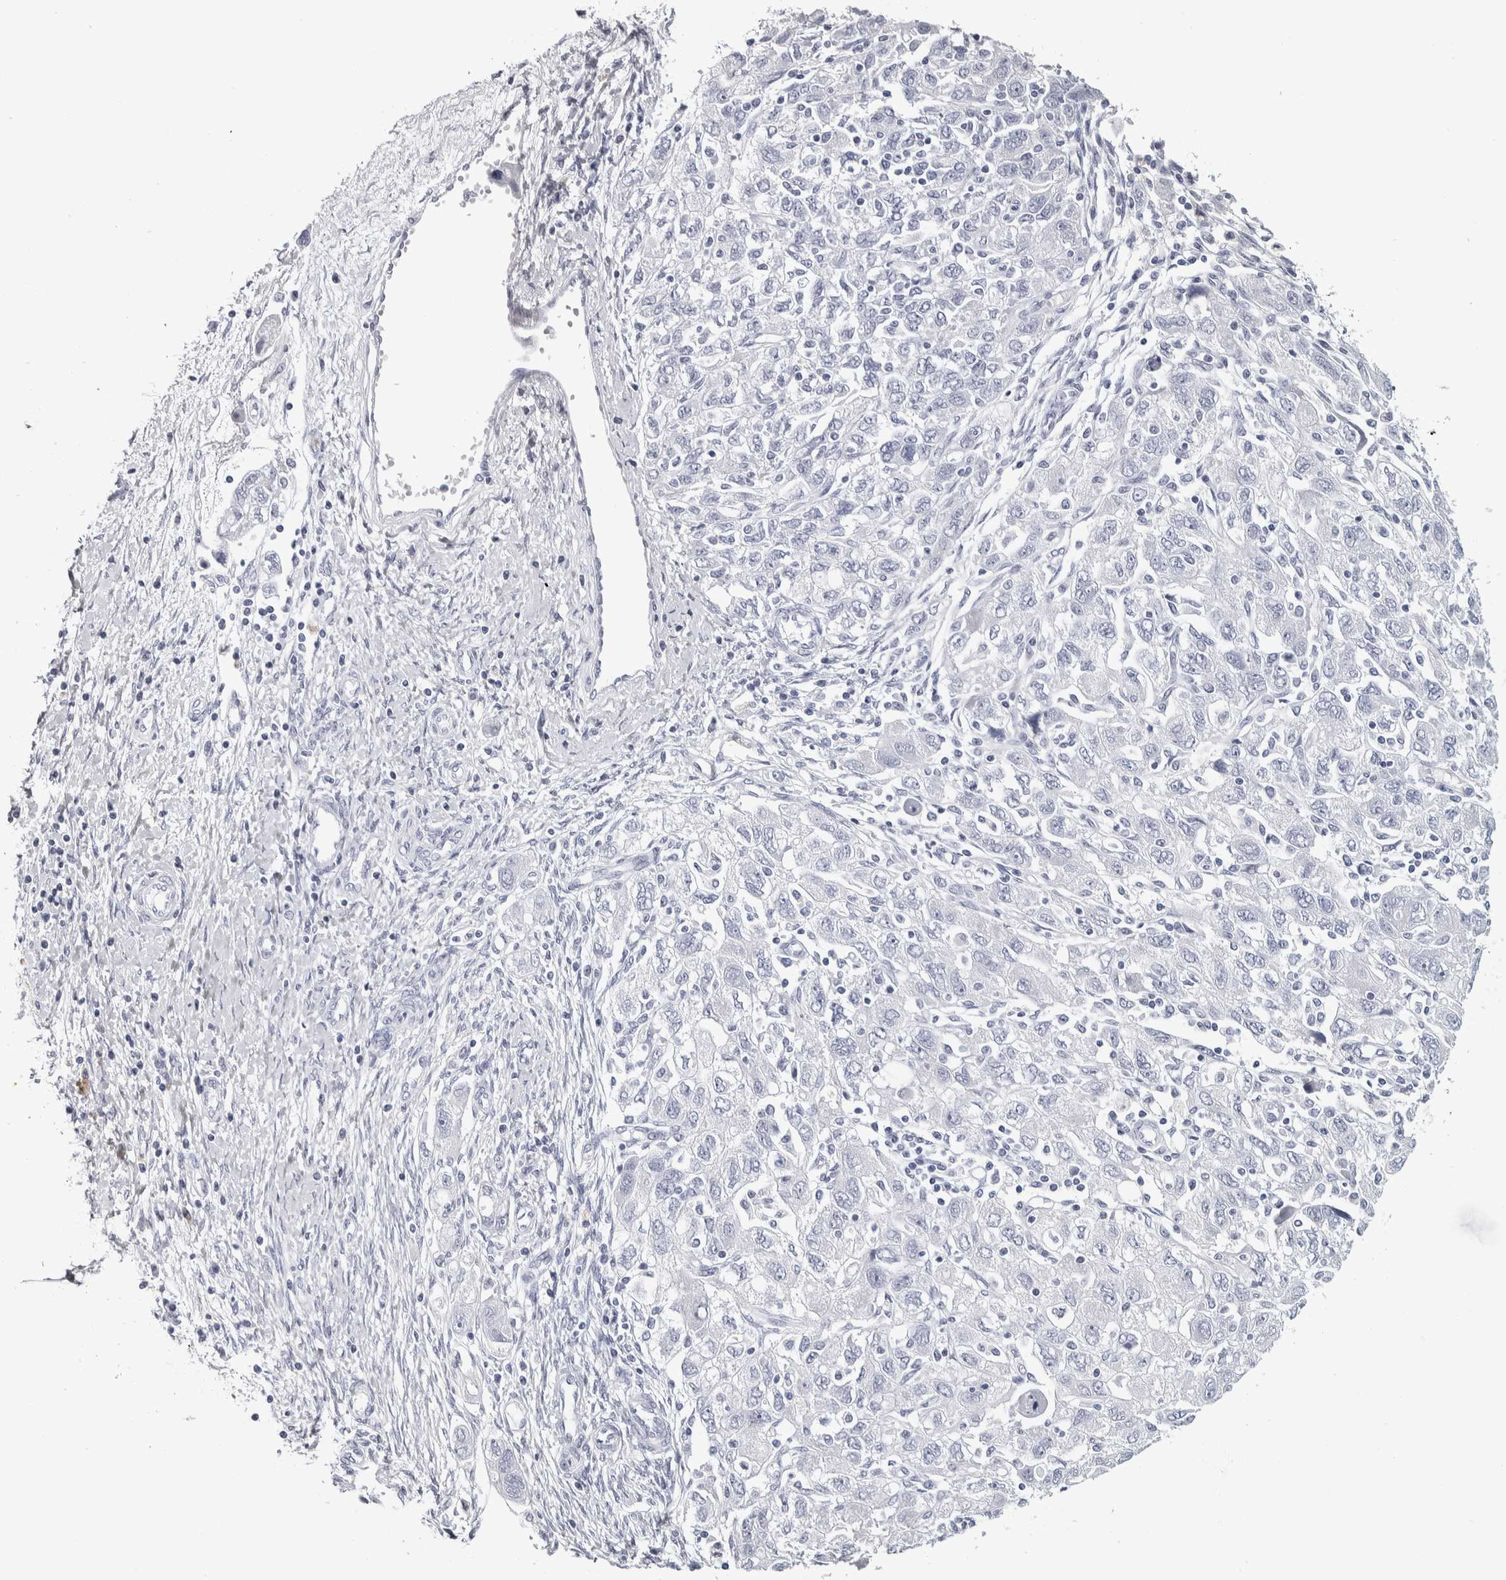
{"staining": {"intensity": "negative", "quantity": "none", "location": "none"}, "tissue": "ovarian cancer", "cell_type": "Tumor cells", "image_type": "cancer", "snomed": [{"axis": "morphology", "description": "Carcinoma, NOS"}, {"axis": "morphology", "description": "Cystadenocarcinoma, serous, NOS"}, {"axis": "topography", "description": "Ovary"}], "caption": "A micrograph of human ovarian cancer (carcinoma) is negative for staining in tumor cells.", "gene": "NECAB1", "patient": {"sex": "female", "age": 69}}